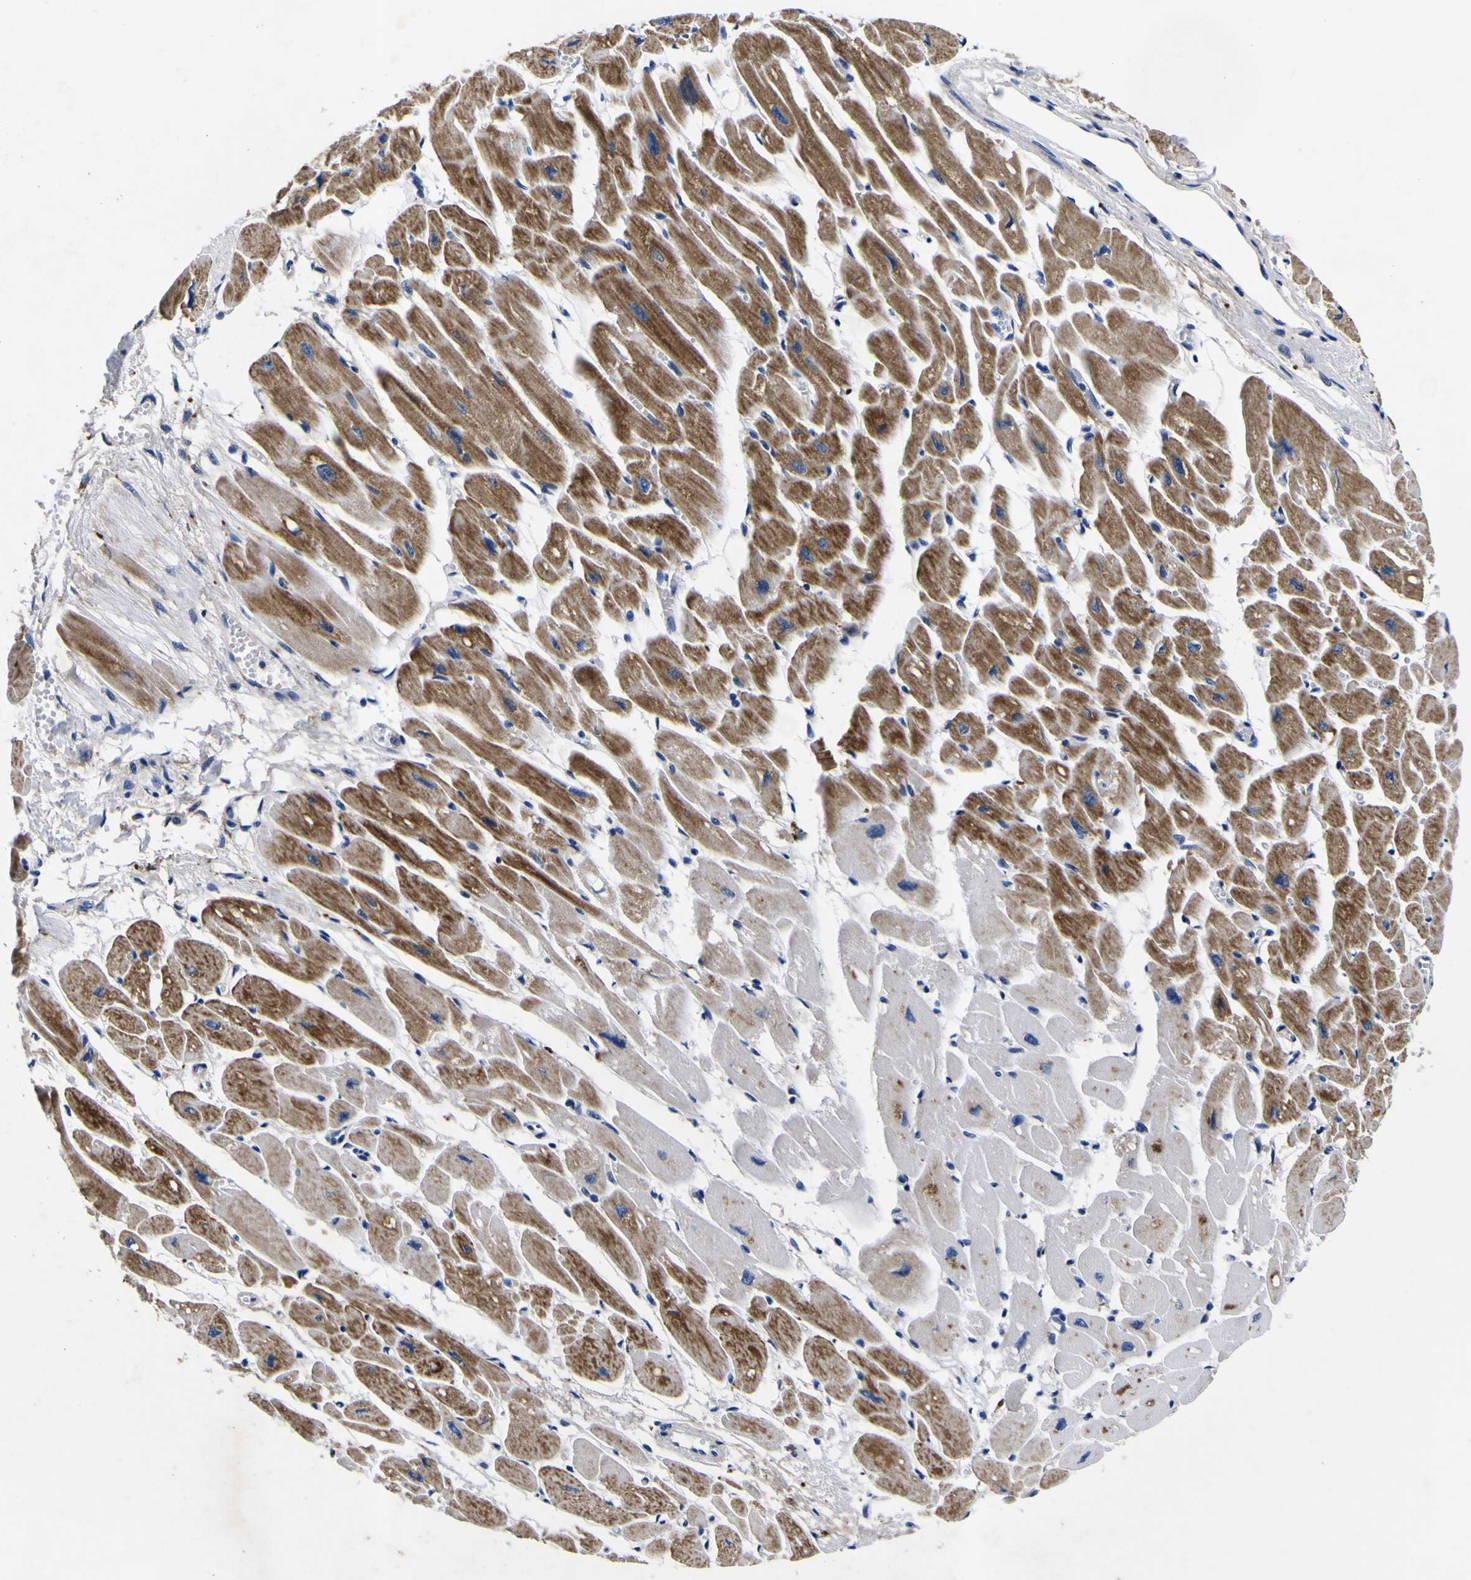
{"staining": {"intensity": "moderate", "quantity": ">75%", "location": "cytoplasmic/membranous"}, "tissue": "heart muscle", "cell_type": "Cardiomyocytes", "image_type": "normal", "snomed": [{"axis": "morphology", "description": "Normal tissue, NOS"}, {"axis": "topography", "description": "Heart"}], "caption": "Immunohistochemistry photomicrograph of normal heart muscle stained for a protein (brown), which exhibits medium levels of moderate cytoplasmic/membranous staining in approximately >75% of cardiomyocytes.", "gene": "VASN", "patient": {"sex": "female", "age": 54}}